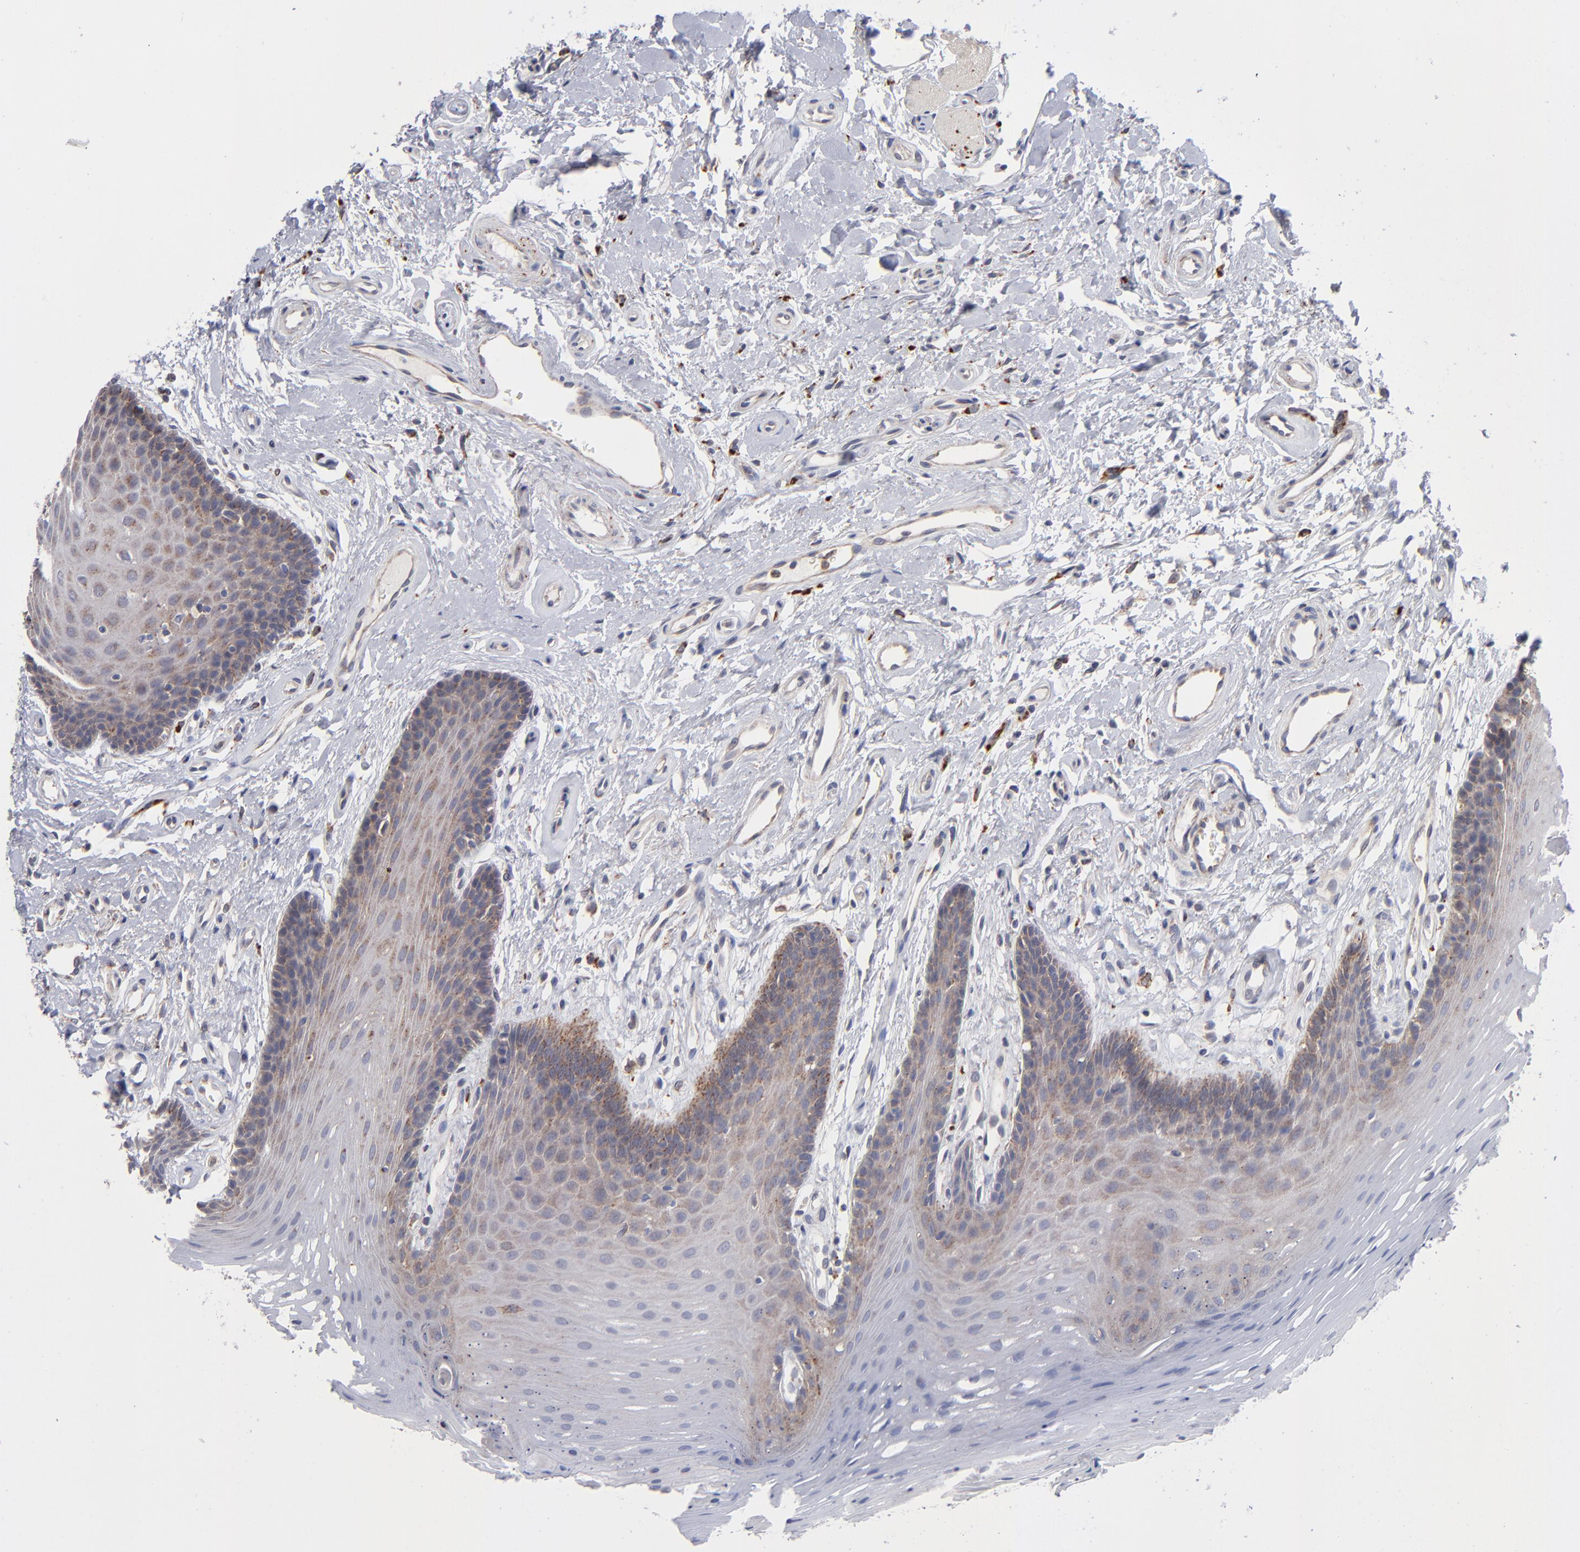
{"staining": {"intensity": "weak", "quantity": "<25%", "location": "cytoplasmic/membranous"}, "tissue": "oral mucosa", "cell_type": "Squamous epithelial cells", "image_type": "normal", "snomed": [{"axis": "morphology", "description": "Normal tissue, NOS"}, {"axis": "topography", "description": "Oral tissue"}], "caption": "Protein analysis of normal oral mucosa demonstrates no significant staining in squamous epithelial cells. (DAB (3,3'-diaminobenzidine) immunohistochemistry (IHC) visualized using brightfield microscopy, high magnification).", "gene": "RRAGA", "patient": {"sex": "male", "age": 62}}